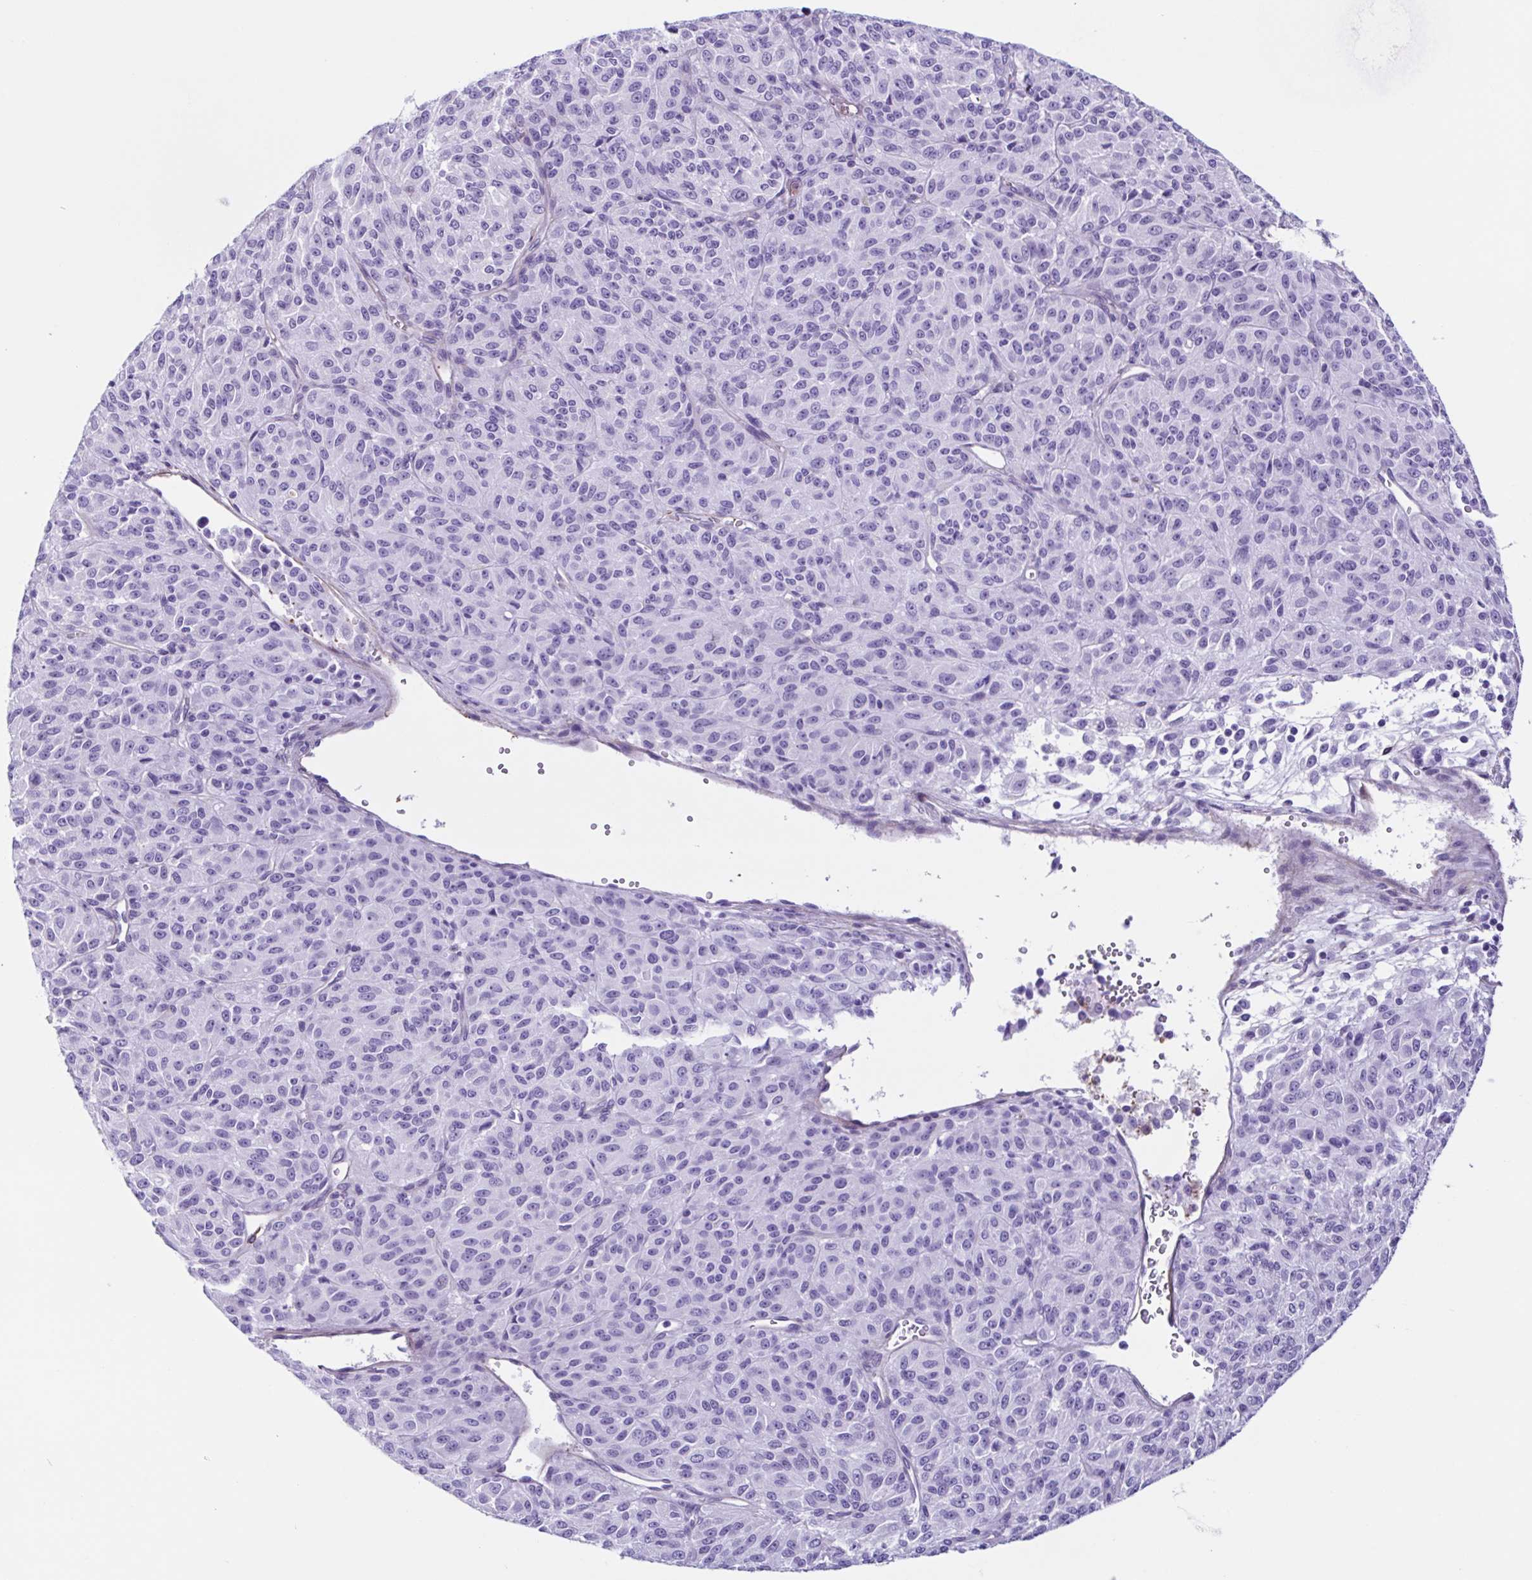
{"staining": {"intensity": "negative", "quantity": "none", "location": "none"}, "tissue": "melanoma", "cell_type": "Tumor cells", "image_type": "cancer", "snomed": [{"axis": "morphology", "description": "Malignant melanoma, Metastatic site"}, {"axis": "topography", "description": "Brain"}], "caption": "IHC micrograph of human melanoma stained for a protein (brown), which reveals no expression in tumor cells.", "gene": "CYP11B1", "patient": {"sex": "female", "age": 56}}